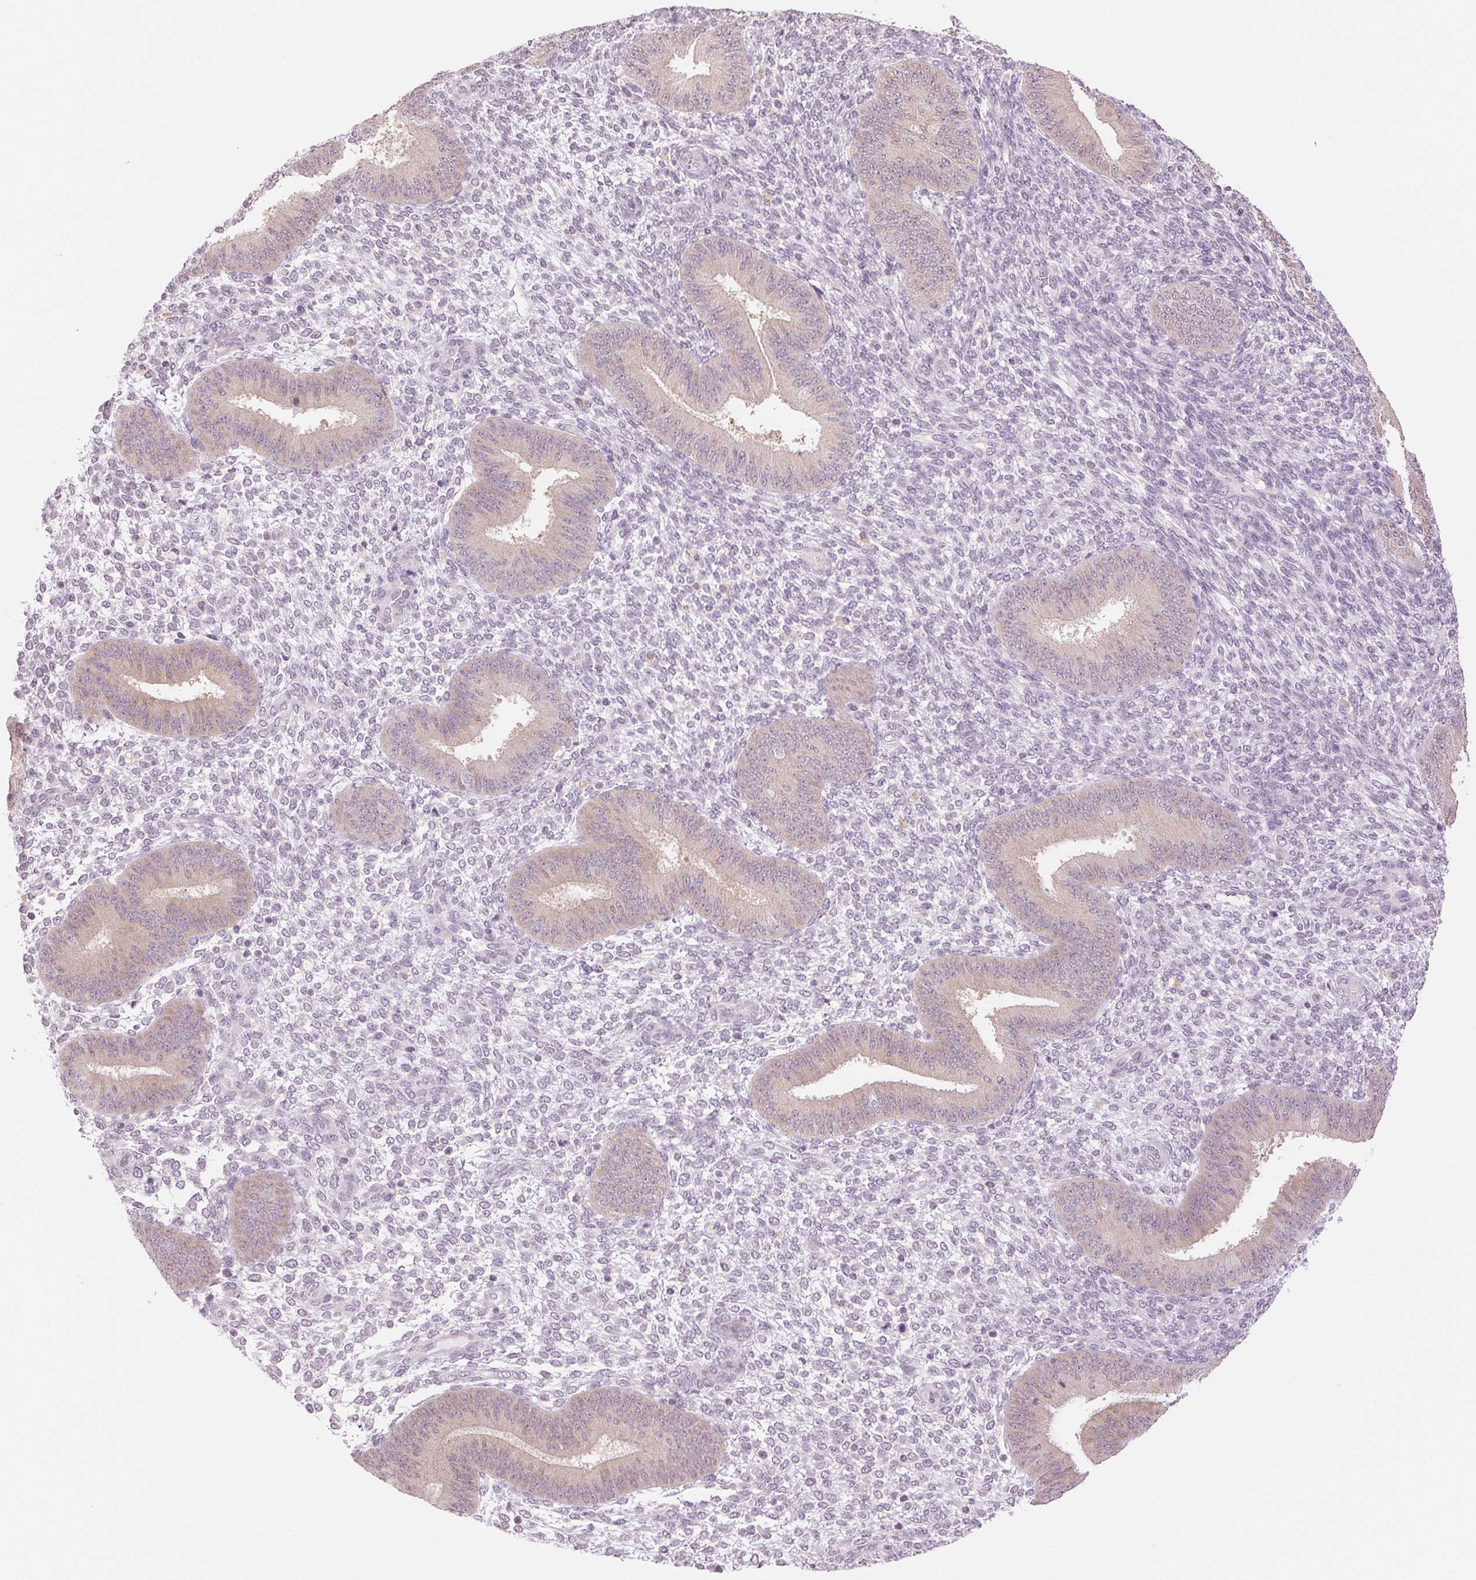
{"staining": {"intensity": "negative", "quantity": "none", "location": "none"}, "tissue": "endometrium", "cell_type": "Cells in endometrial stroma", "image_type": "normal", "snomed": [{"axis": "morphology", "description": "Normal tissue, NOS"}, {"axis": "topography", "description": "Endometrium"}], "caption": "This is an IHC image of unremarkable human endometrium. There is no positivity in cells in endometrial stroma.", "gene": "TNNT3", "patient": {"sex": "female", "age": 39}}